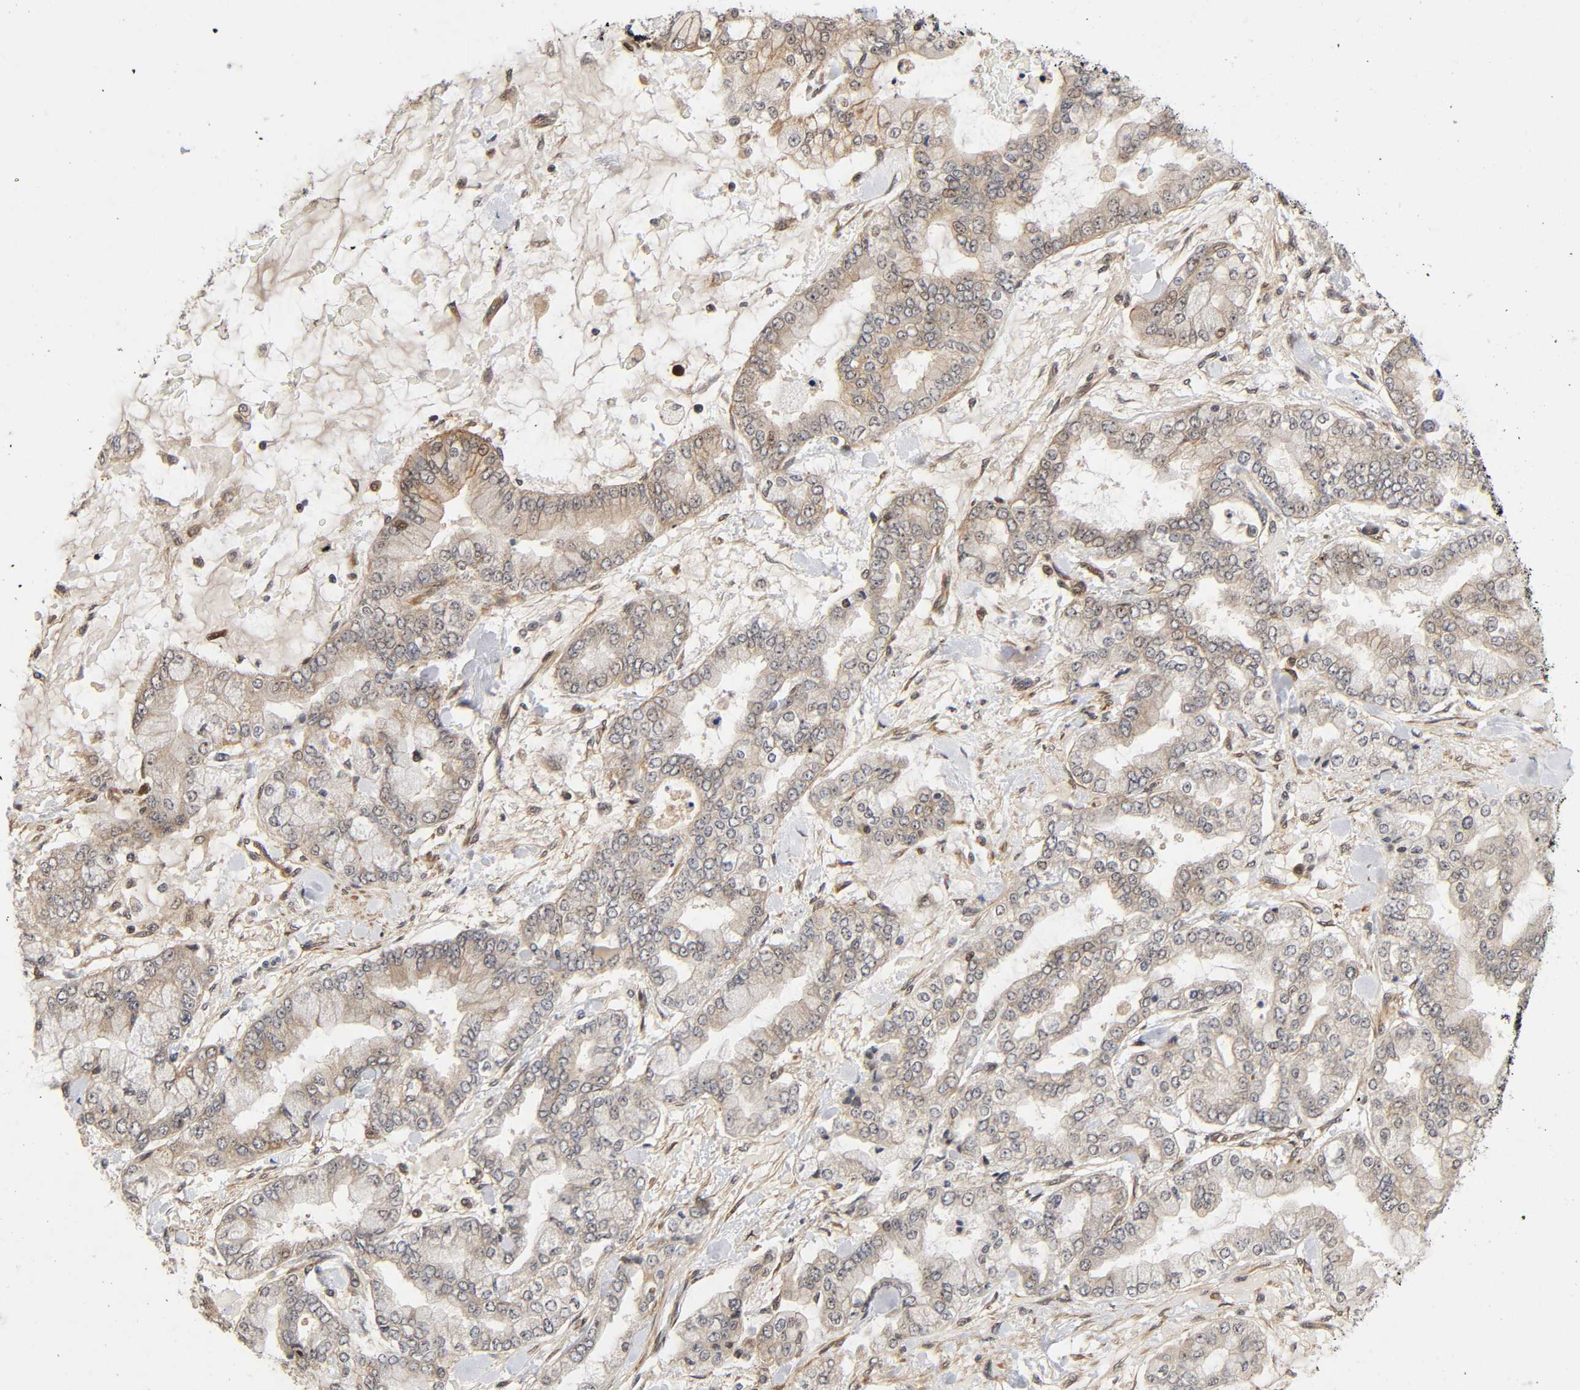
{"staining": {"intensity": "weak", "quantity": "25%-75%", "location": "cytoplasmic/membranous,nuclear"}, "tissue": "stomach cancer", "cell_type": "Tumor cells", "image_type": "cancer", "snomed": [{"axis": "morphology", "description": "Normal tissue, NOS"}, {"axis": "morphology", "description": "Adenocarcinoma, NOS"}, {"axis": "topography", "description": "Stomach, upper"}, {"axis": "topography", "description": "Stomach"}], "caption": "About 25%-75% of tumor cells in human adenocarcinoma (stomach) exhibit weak cytoplasmic/membranous and nuclear protein expression as visualized by brown immunohistochemical staining.", "gene": "IQCJ-SCHIP1", "patient": {"sex": "male", "age": 76}}